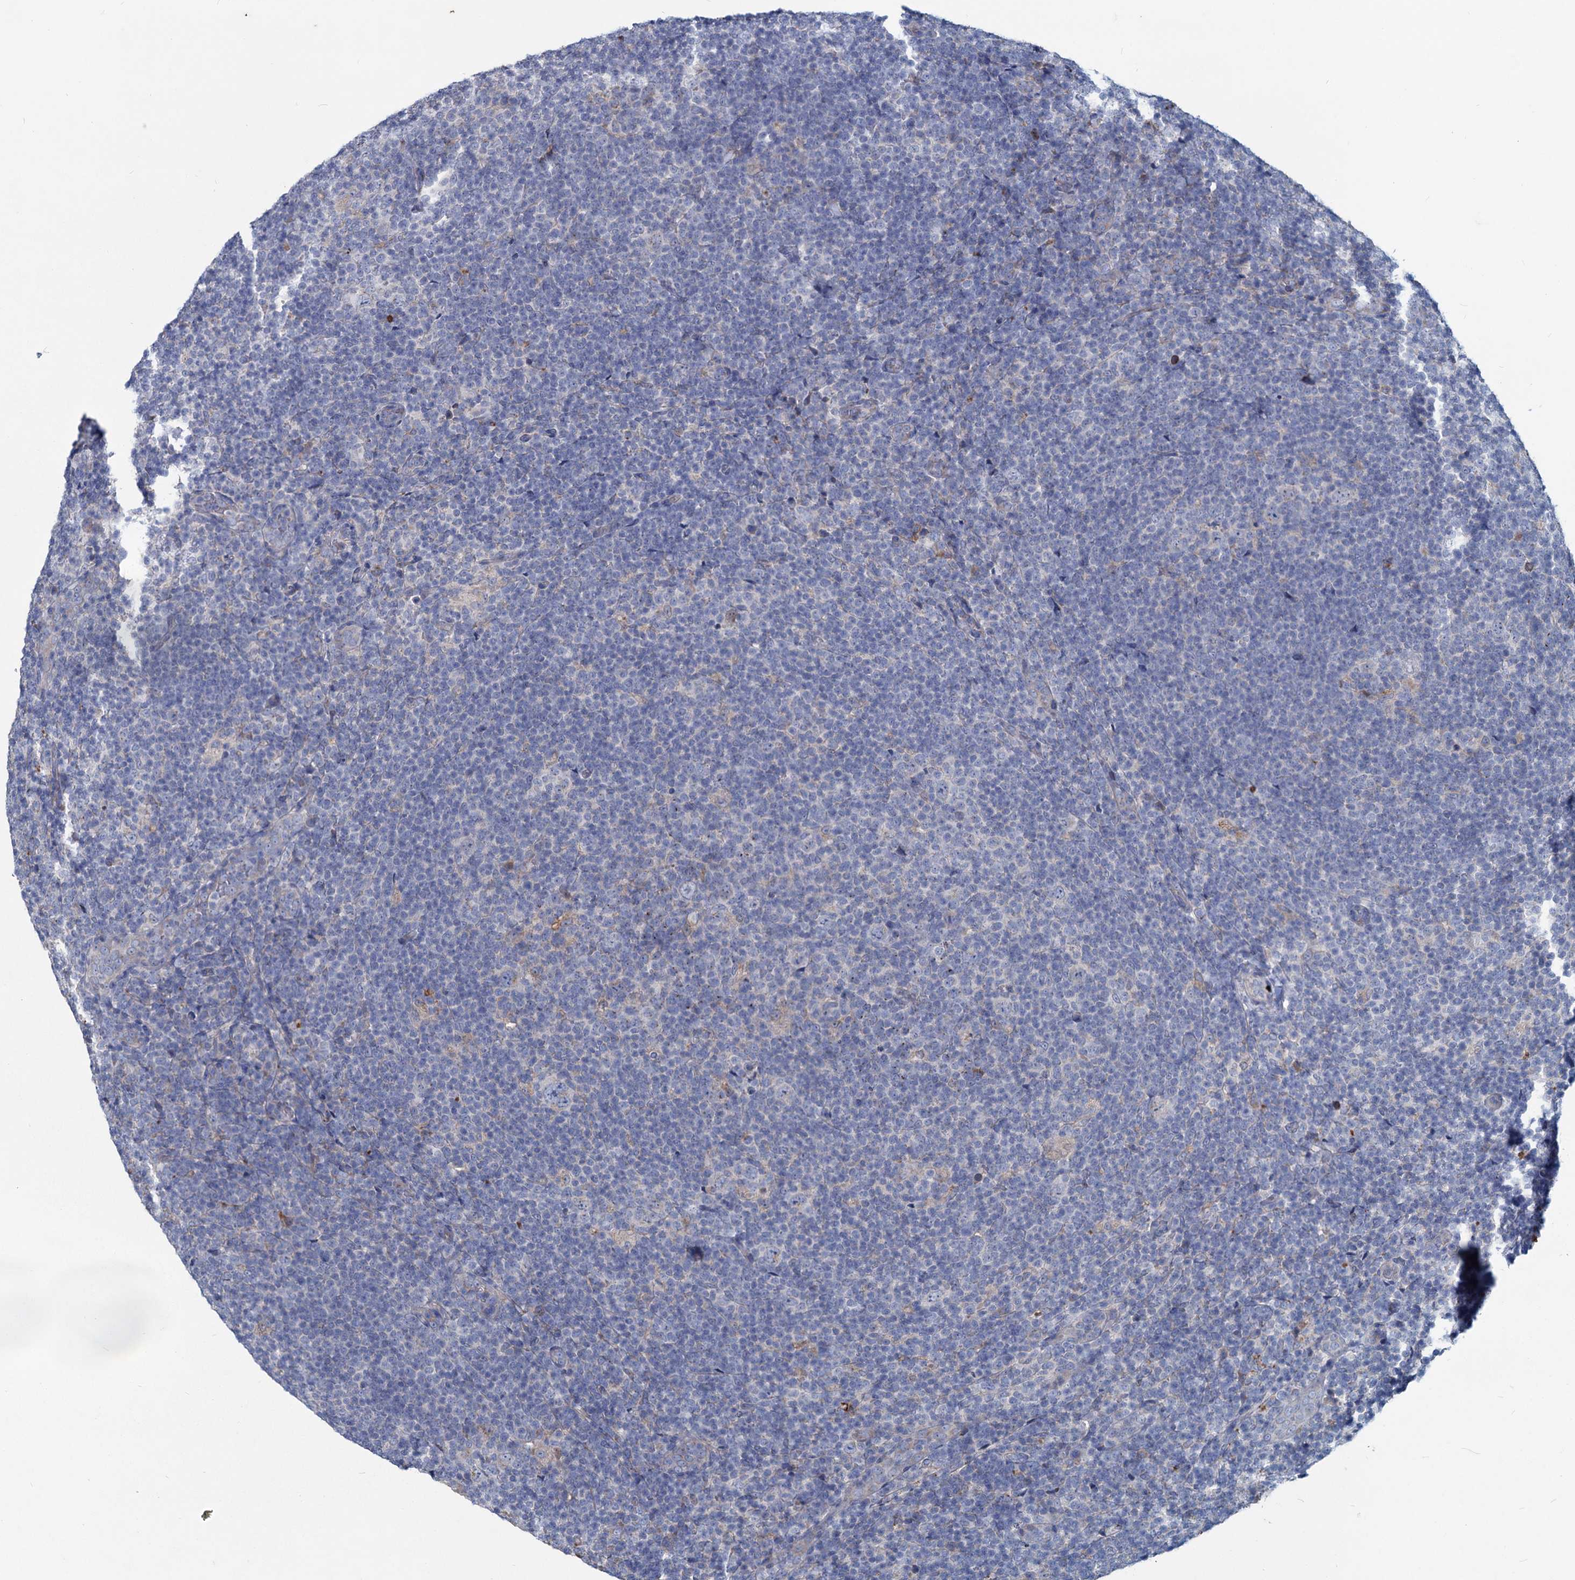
{"staining": {"intensity": "negative", "quantity": "none", "location": "none"}, "tissue": "lymphoma", "cell_type": "Tumor cells", "image_type": "cancer", "snomed": [{"axis": "morphology", "description": "Hodgkin's disease, NOS"}, {"axis": "topography", "description": "Lymph node"}], "caption": "There is no significant staining in tumor cells of Hodgkin's disease.", "gene": "TMX2", "patient": {"sex": "female", "age": 57}}